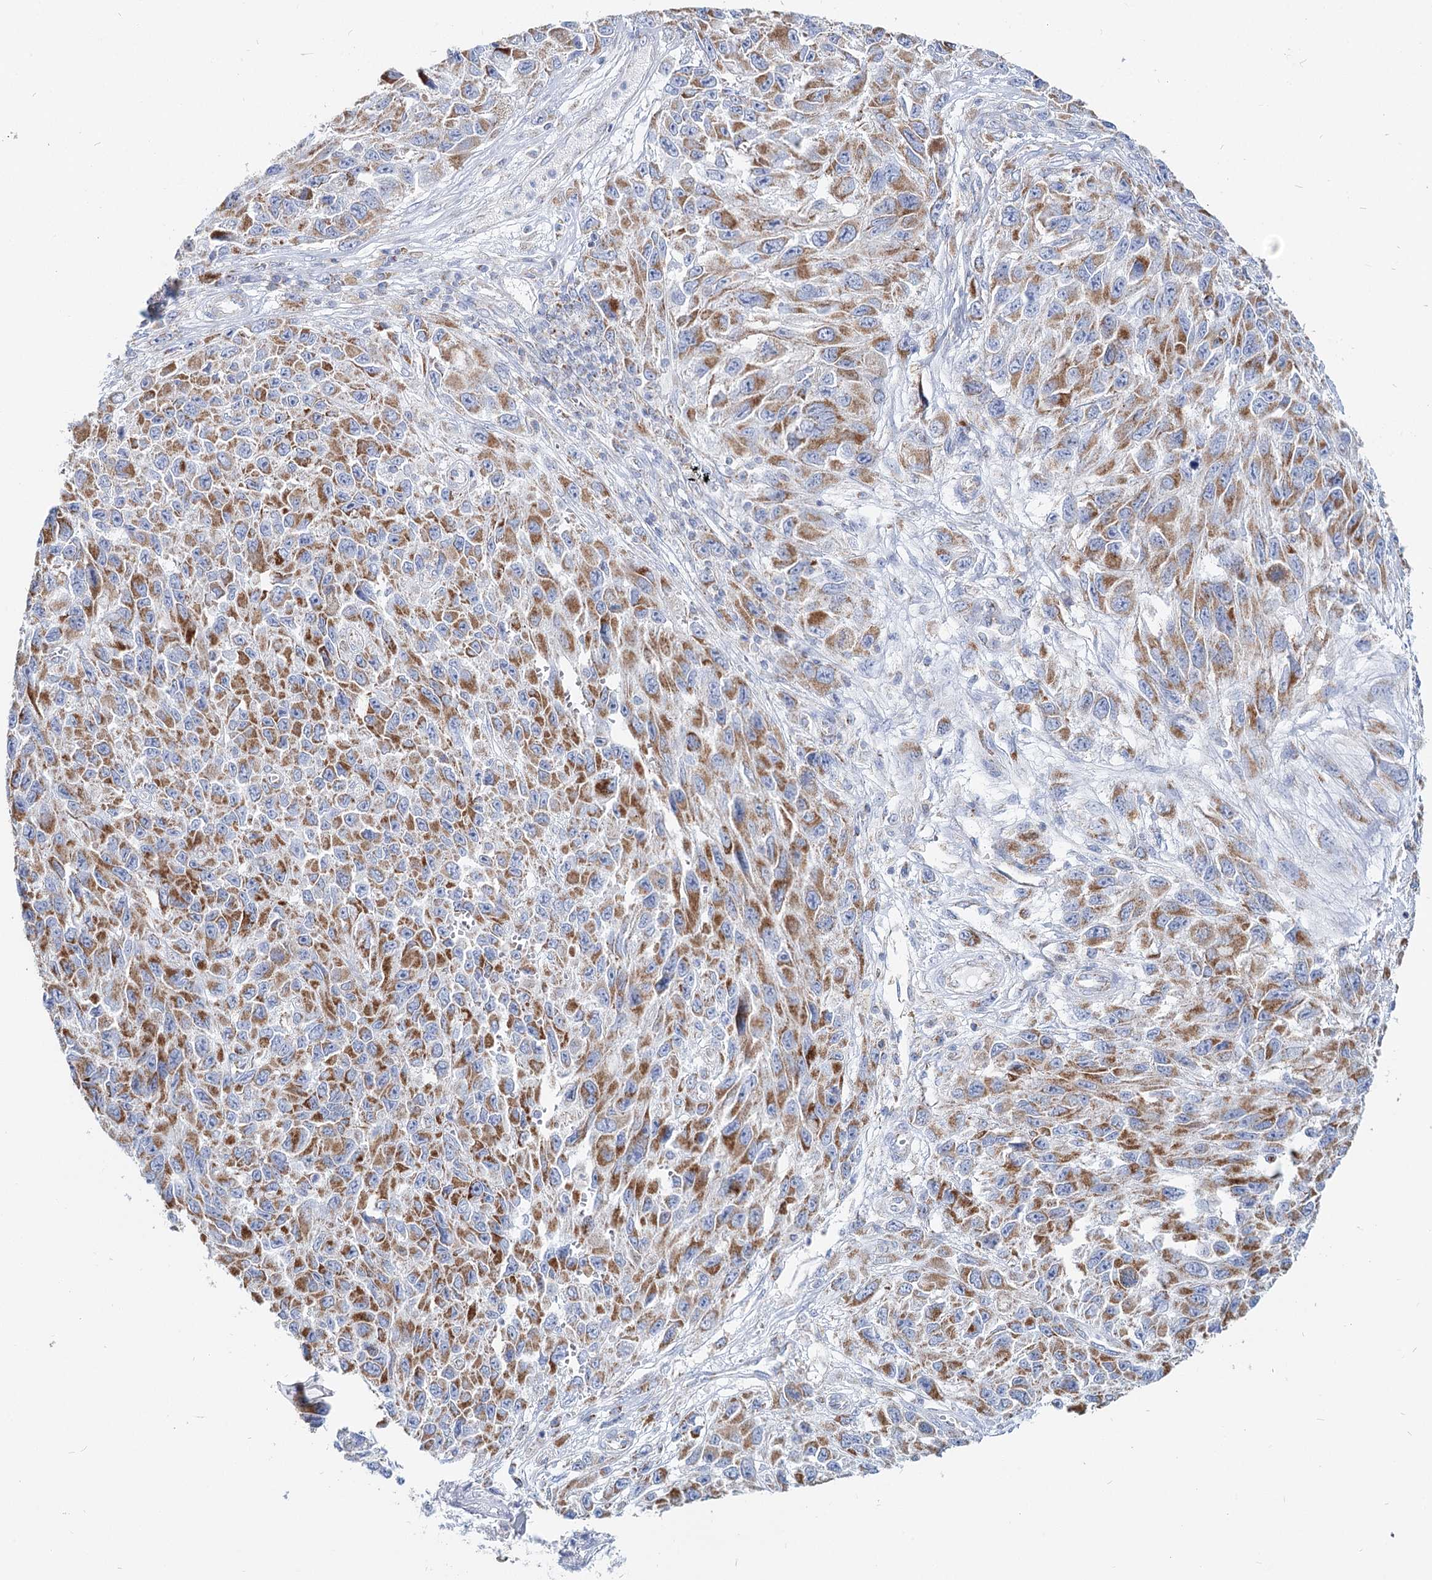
{"staining": {"intensity": "moderate", "quantity": ">75%", "location": "cytoplasmic/membranous"}, "tissue": "melanoma", "cell_type": "Tumor cells", "image_type": "cancer", "snomed": [{"axis": "morphology", "description": "Normal tissue, NOS"}, {"axis": "morphology", "description": "Malignant melanoma, NOS"}, {"axis": "topography", "description": "Skin"}], "caption": "Protein staining reveals moderate cytoplasmic/membranous staining in about >75% of tumor cells in malignant melanoma.", "gene": "MCCC2", "patient": {"sex": "female", "age": 96}}